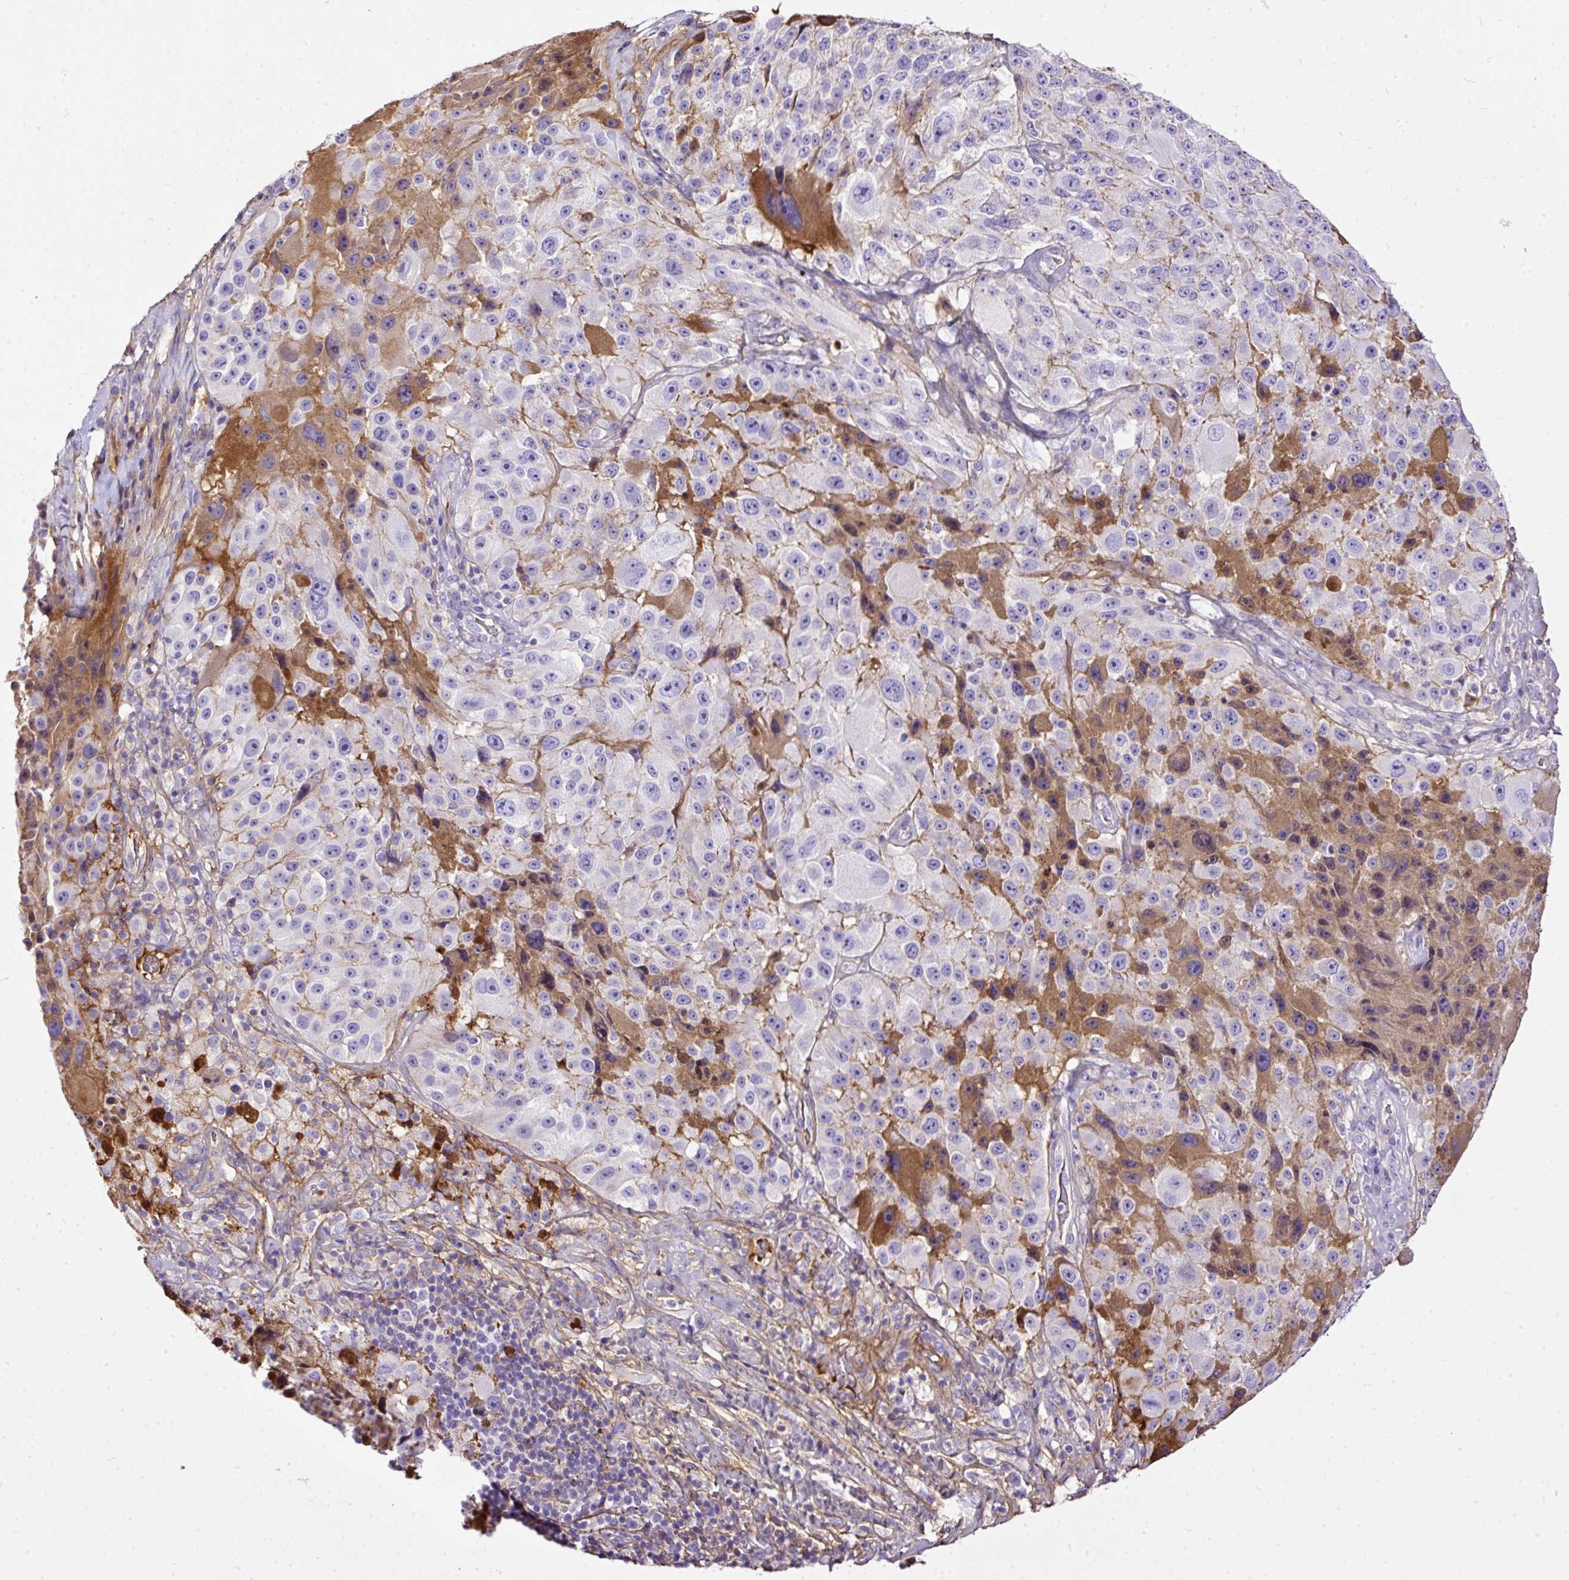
{"staining": {"intensity": "negative", "quantity": "none", "location": "none"}, "tissue": "melanoma", "cell_type": "Tumor cells", "image_type": "cancer", "snomed": [{"axis": "morphology", "description": "Malignant melanoma, Metastatic site"}, {"axis": "topography", "description": "Lymph node"}], "caption": "Immunohistochemistry micrograph of malignant melanoma (metastatic site) stained for a protein (brown), which demonstrates no positivity in tumor cells.", "gene": "CLEC3B", "patient": {"sex": "male", "age": 62}}